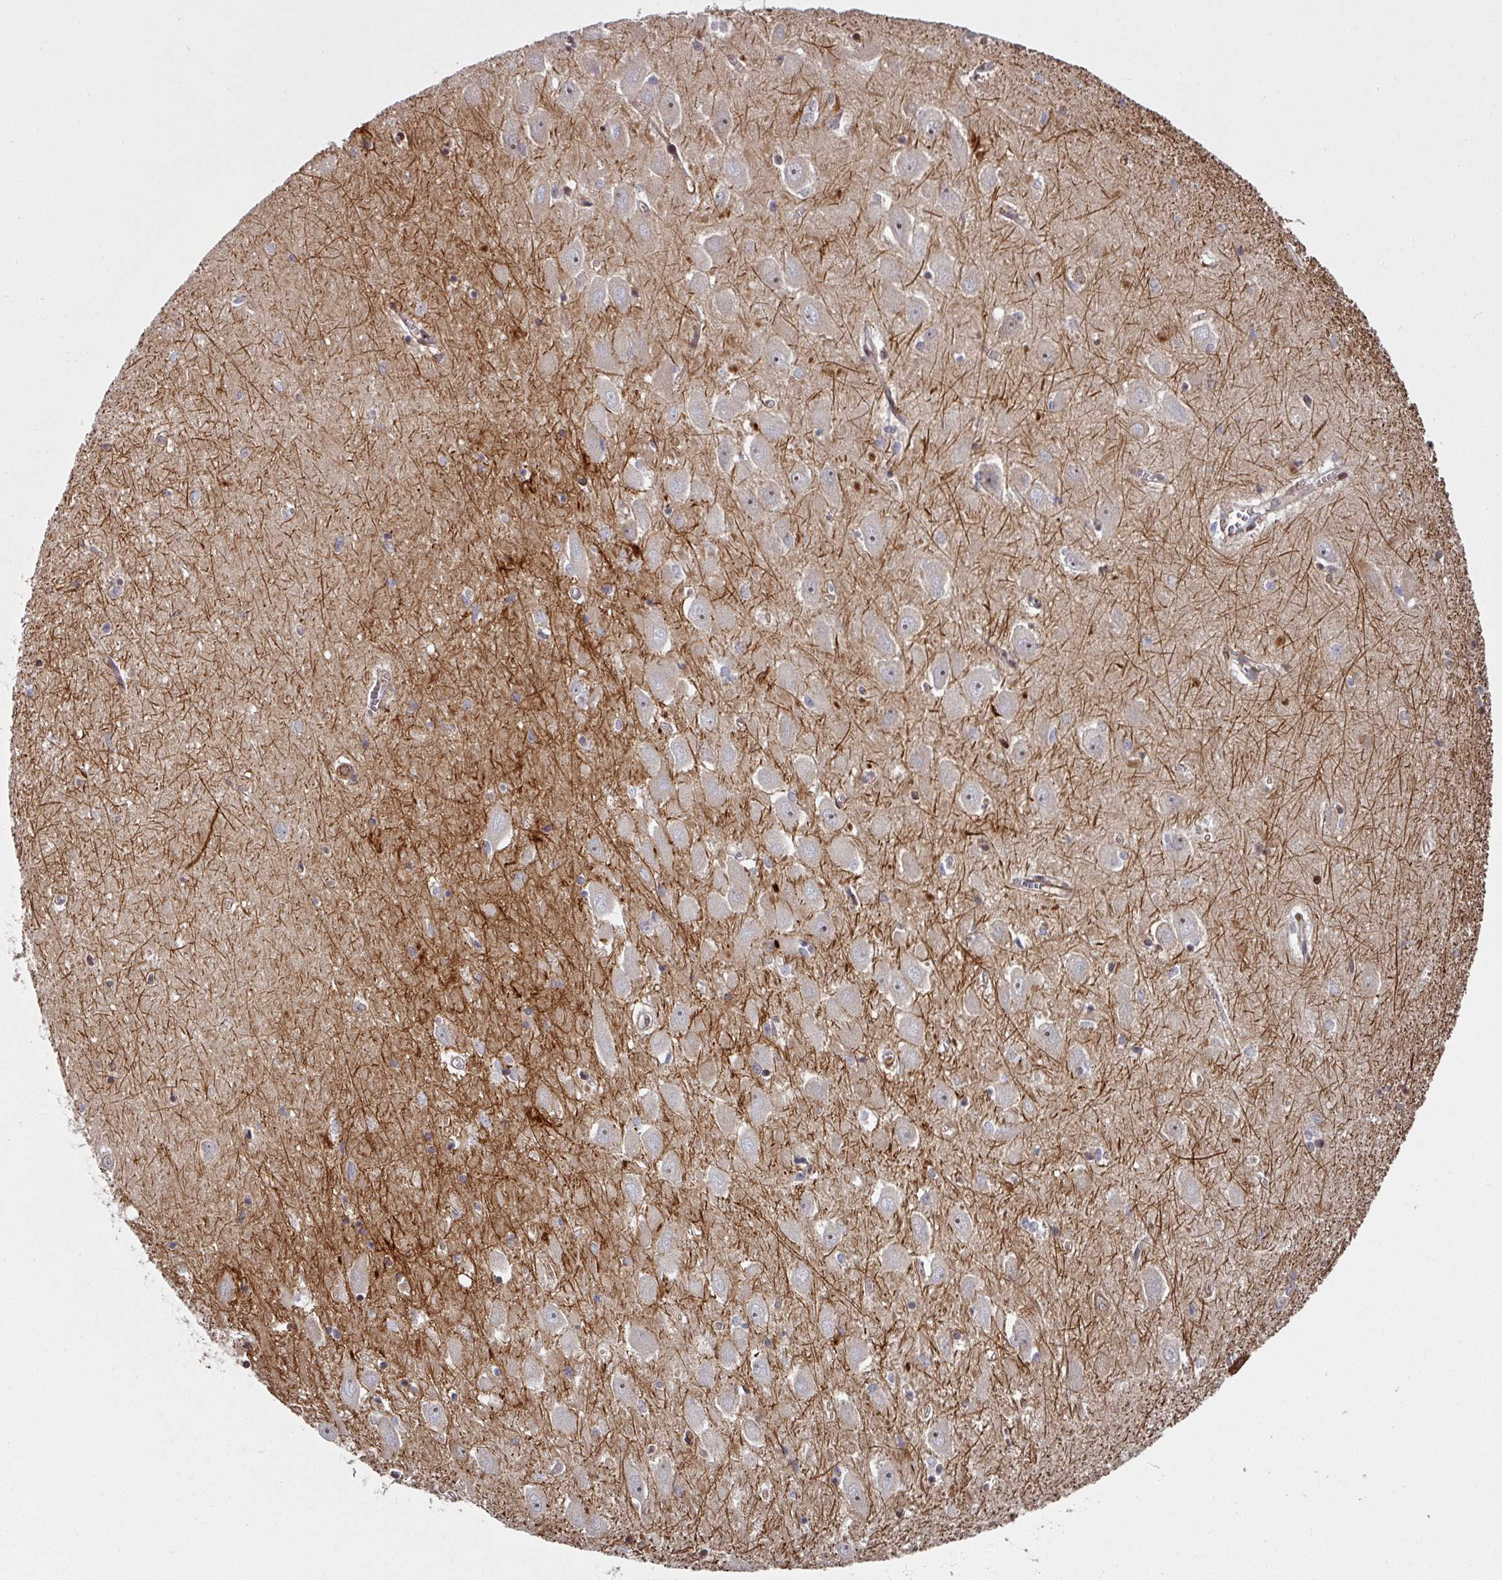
{"staining": {"intensity": "moderate", "quantity": "<25%", "location": "cytoplasmic/membranous"}, "tissue": "hippocampus", "cell_type": "Glial cells", "image_type": "normal", "snomed": [{"axis": "morphology", "description": "Normal tissue, NOS"}, {"axis": "topography", "description": "Hippocampus"}], "caption": "Normal hippocampus was stained to show a protein in brown. There is low levels of moderate cytoplasmic/membranous positivity in about <25% of glial cells. (DAB IHC, brown staining for protein, blue staining for nuclei).", "gene": "BEND5", "patient": {"sex": "female", "age": 64}}